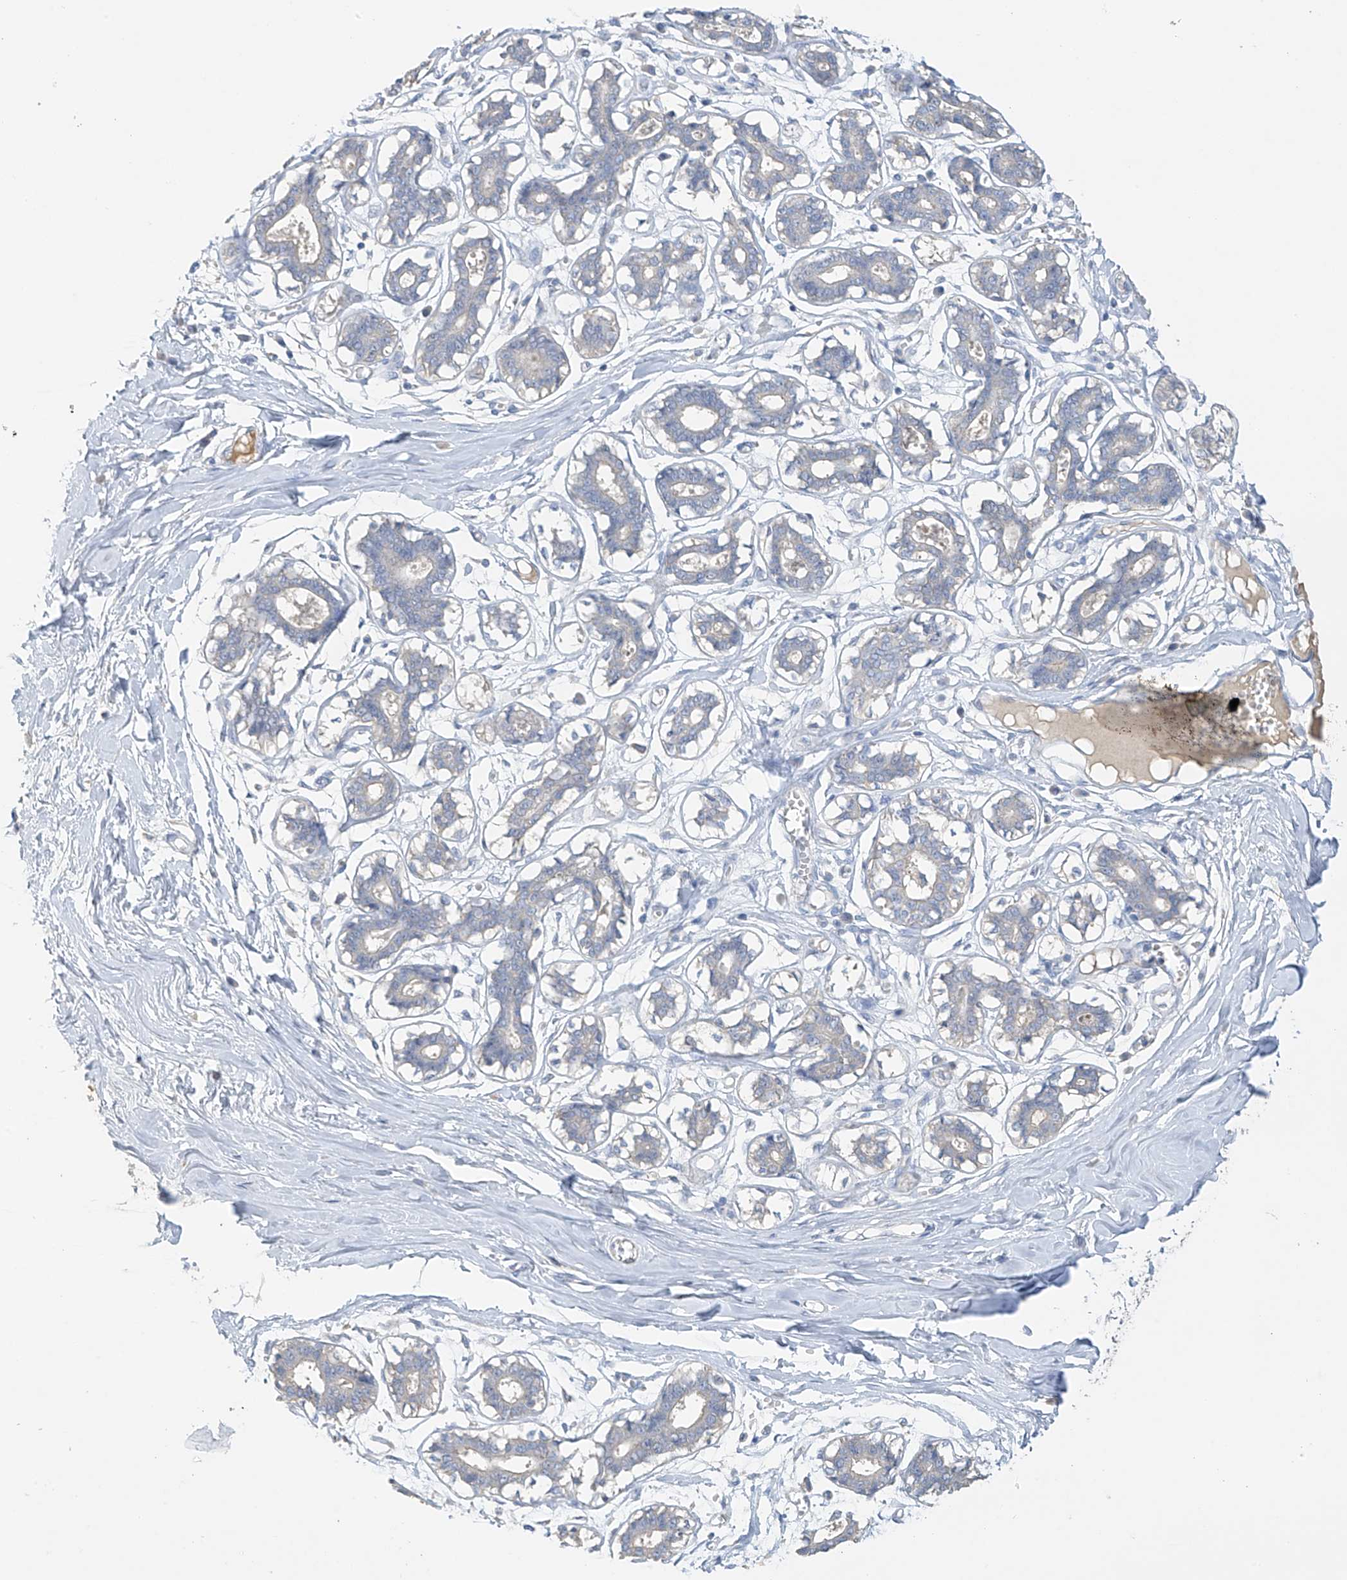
{"staining": {"intensity": "negative", "quantity": "none", "location": "none"}, "tissue": "breast", "cell_type": "Adipocytes", "image_type": "normal", "snomed": [{"axis": "morphology", "description": "Normal tissue, NOS"}, {"axis": "topography", "description": "Breast"}], "caption": "The image reveals no significant staining in adipocytes of breast.", "gene": "PRSS12", "patient": {"sex": "female", "age": 27}}